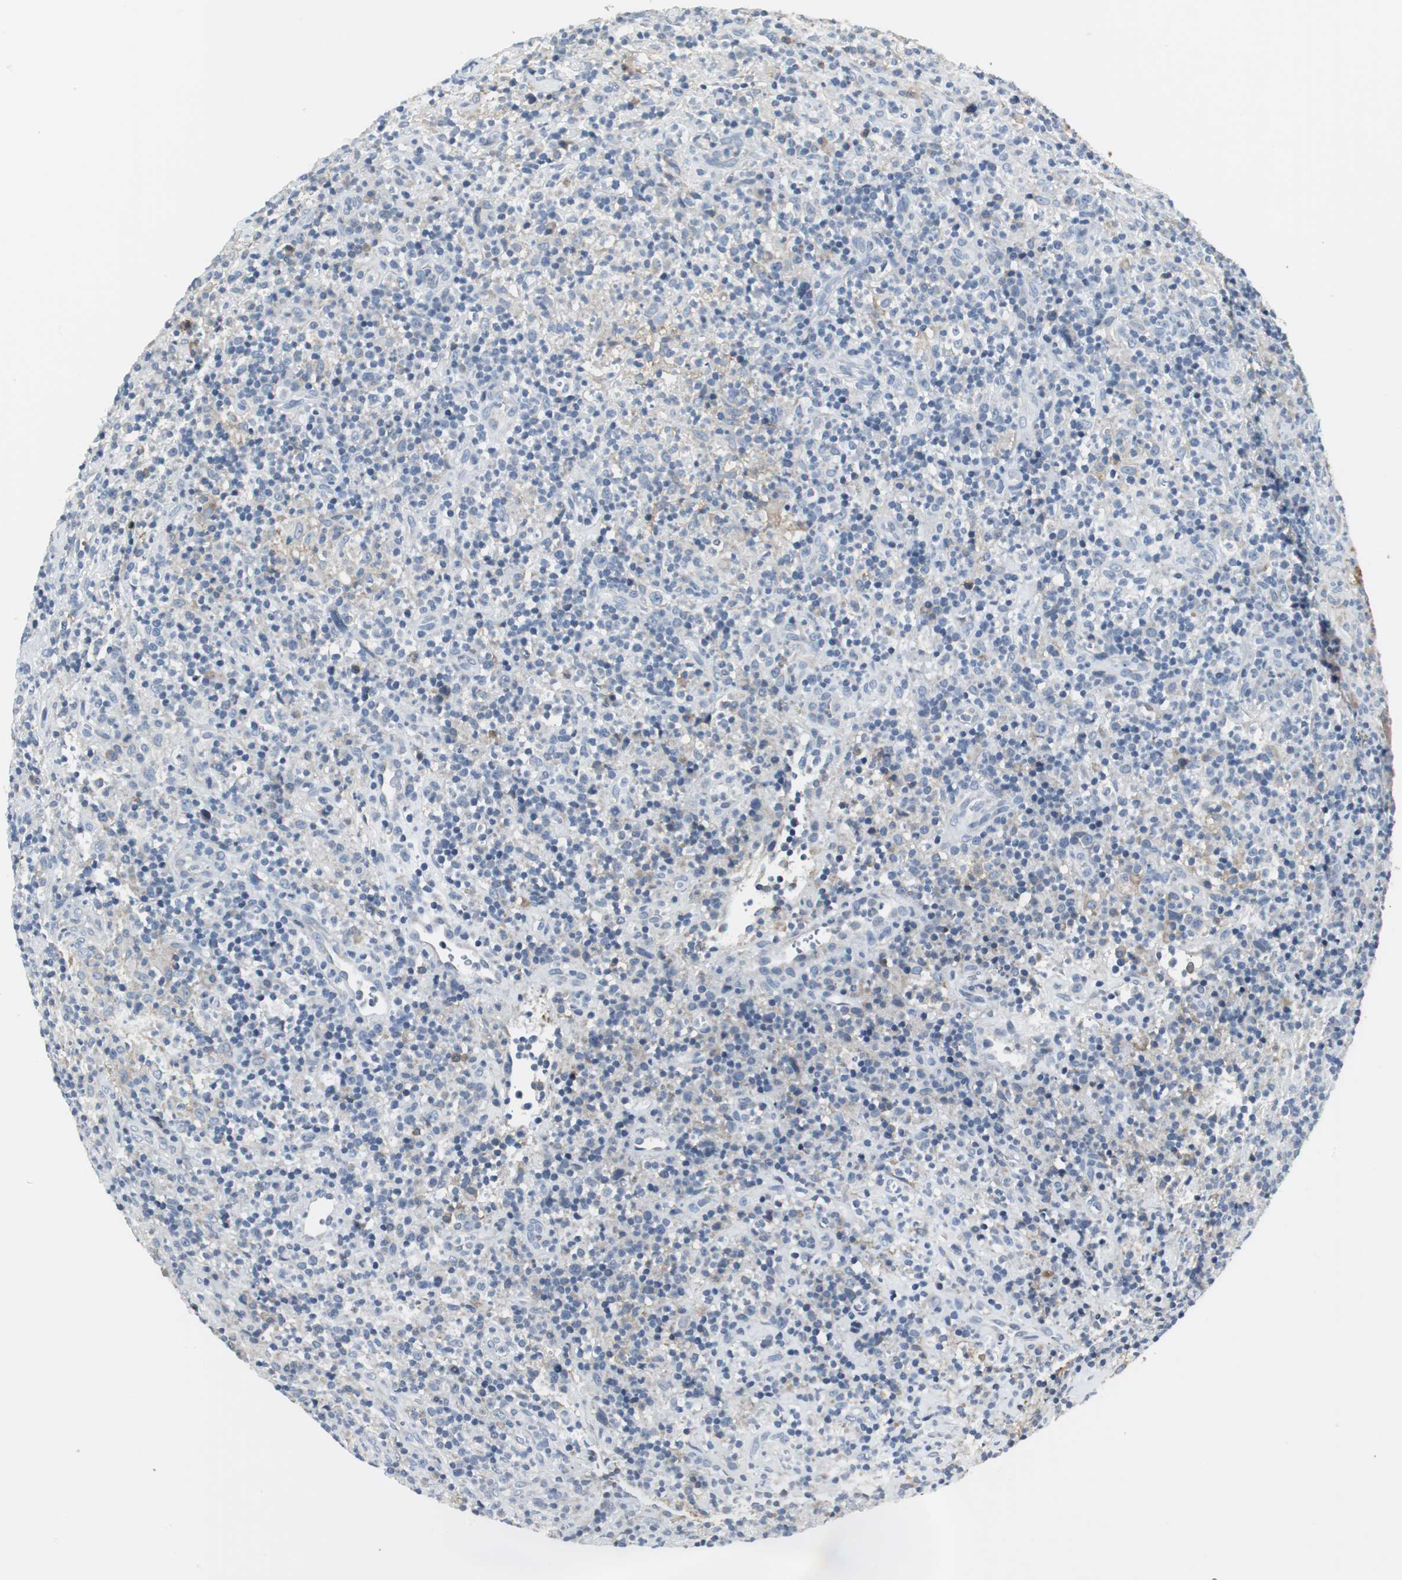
{"staining": {"intensity": "weak", "quantity": "25%-75%", "location": "cytoplasmic/membranous"}, "tissue": "lymphoma", "cell_type": "Tumor cells", "image_type": "cancer", "snomed": [{"axis": "morphology", "description": "Hodgkin's disease, NOS"}, {"axis": "topography", "description": "Lymph node"}], "caption": "IHC (DAB) staining of Hodgkin's disease reveals weak cytoplasmic/membranous protein positivity in about 25%-75% of tumor cells.", "gene": "SLC2A5", "patient": {"sex": "male", "age": 65}}